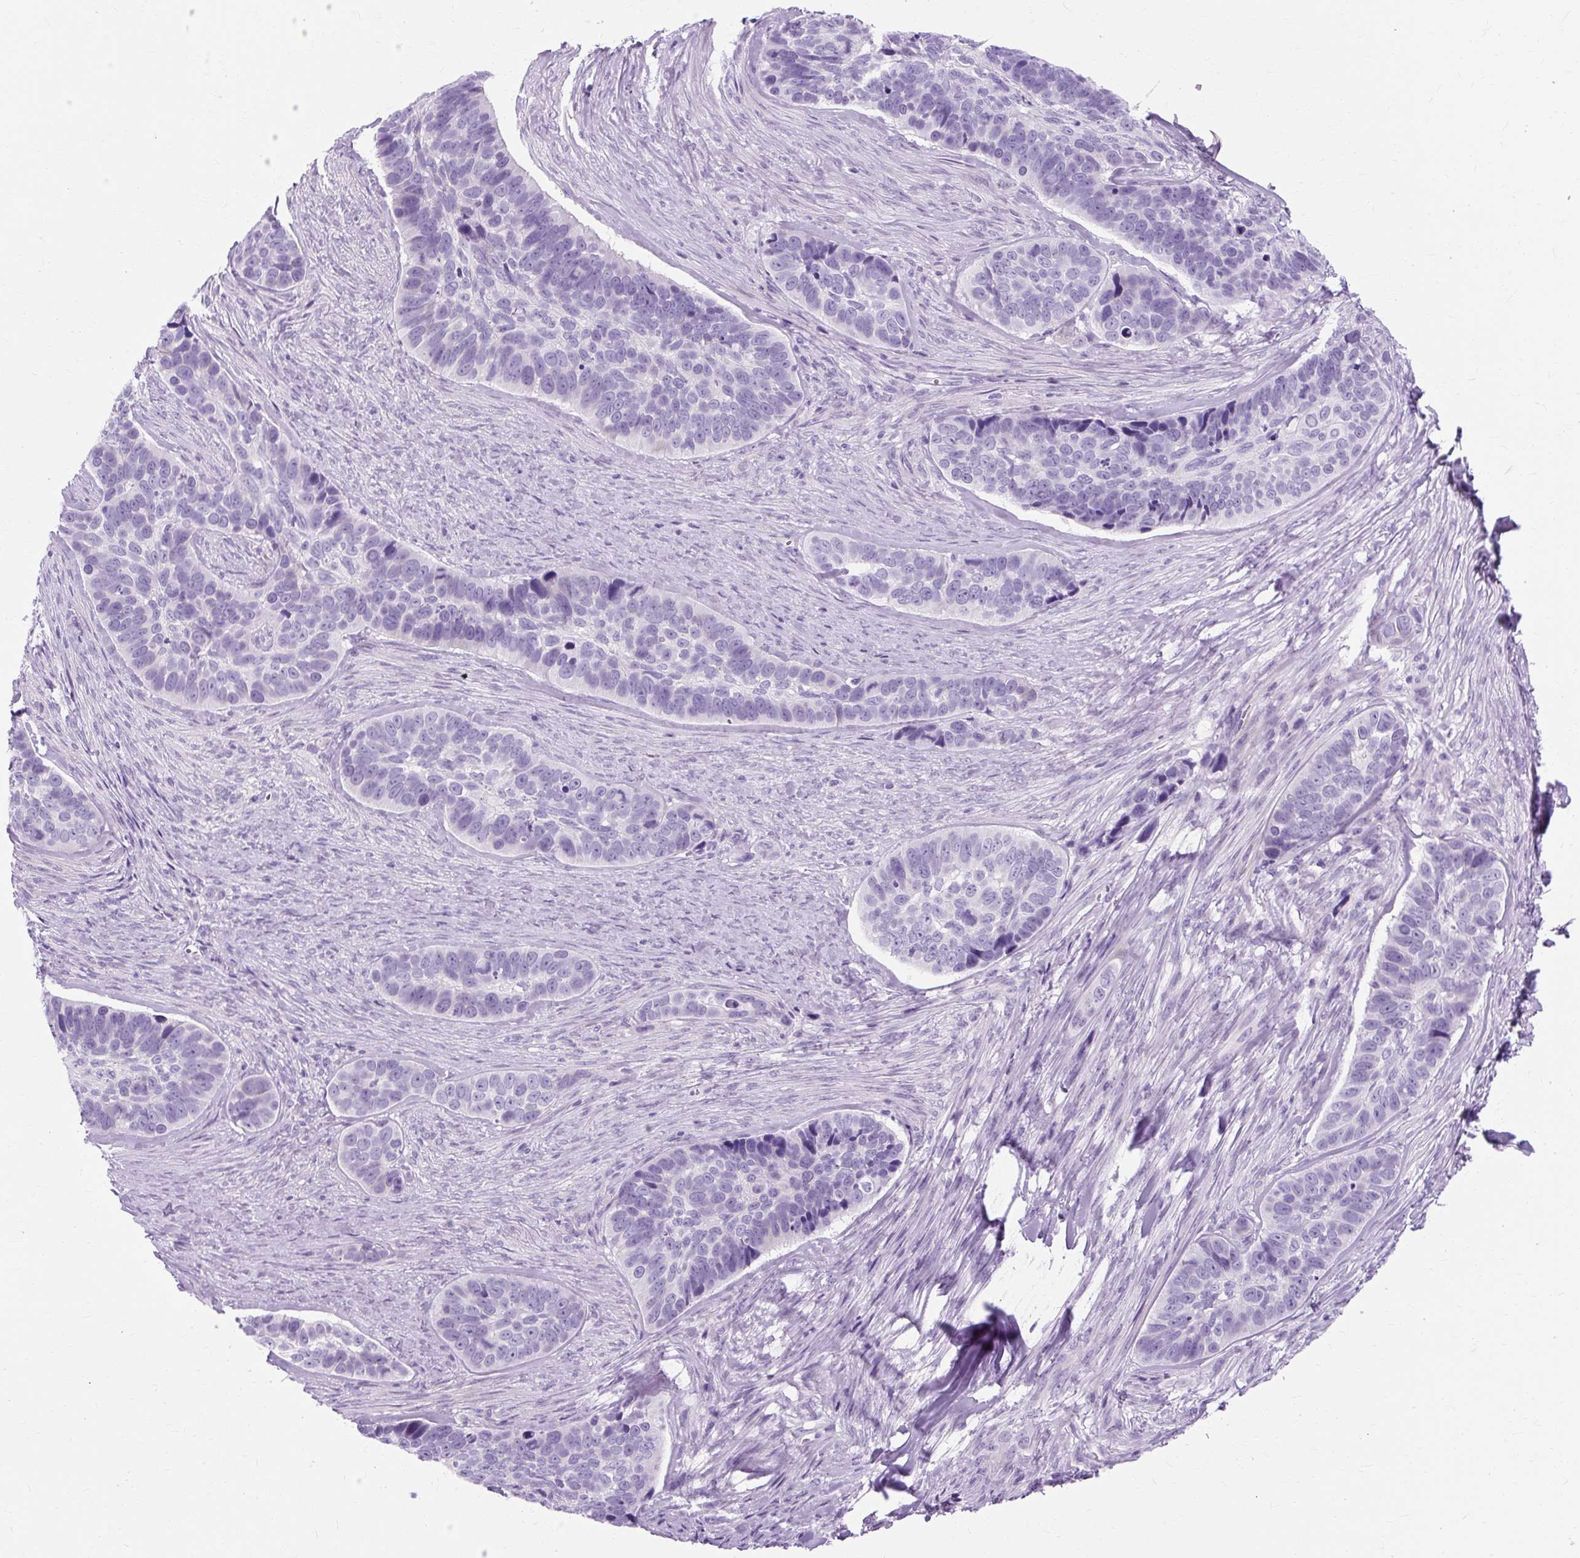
{"staining": {"intensity": "negative", "quantity": "none", "location": "none"}, "tissue": "skin cancer", "cell_type": "Tumor cells", "image_type": "cancer", "snomed": [{"axis": "morphology", "description": "Basal cell carcinoma"}, {"axis": "topography", "description": "Skin"}], "caption": "Immunohistochemistry of human skin cancer (basal cell carcinoma) exhibits no expression in tumor cells.", "gene": "TMEM89", "patient": {"sex": "female", "age": 82}}